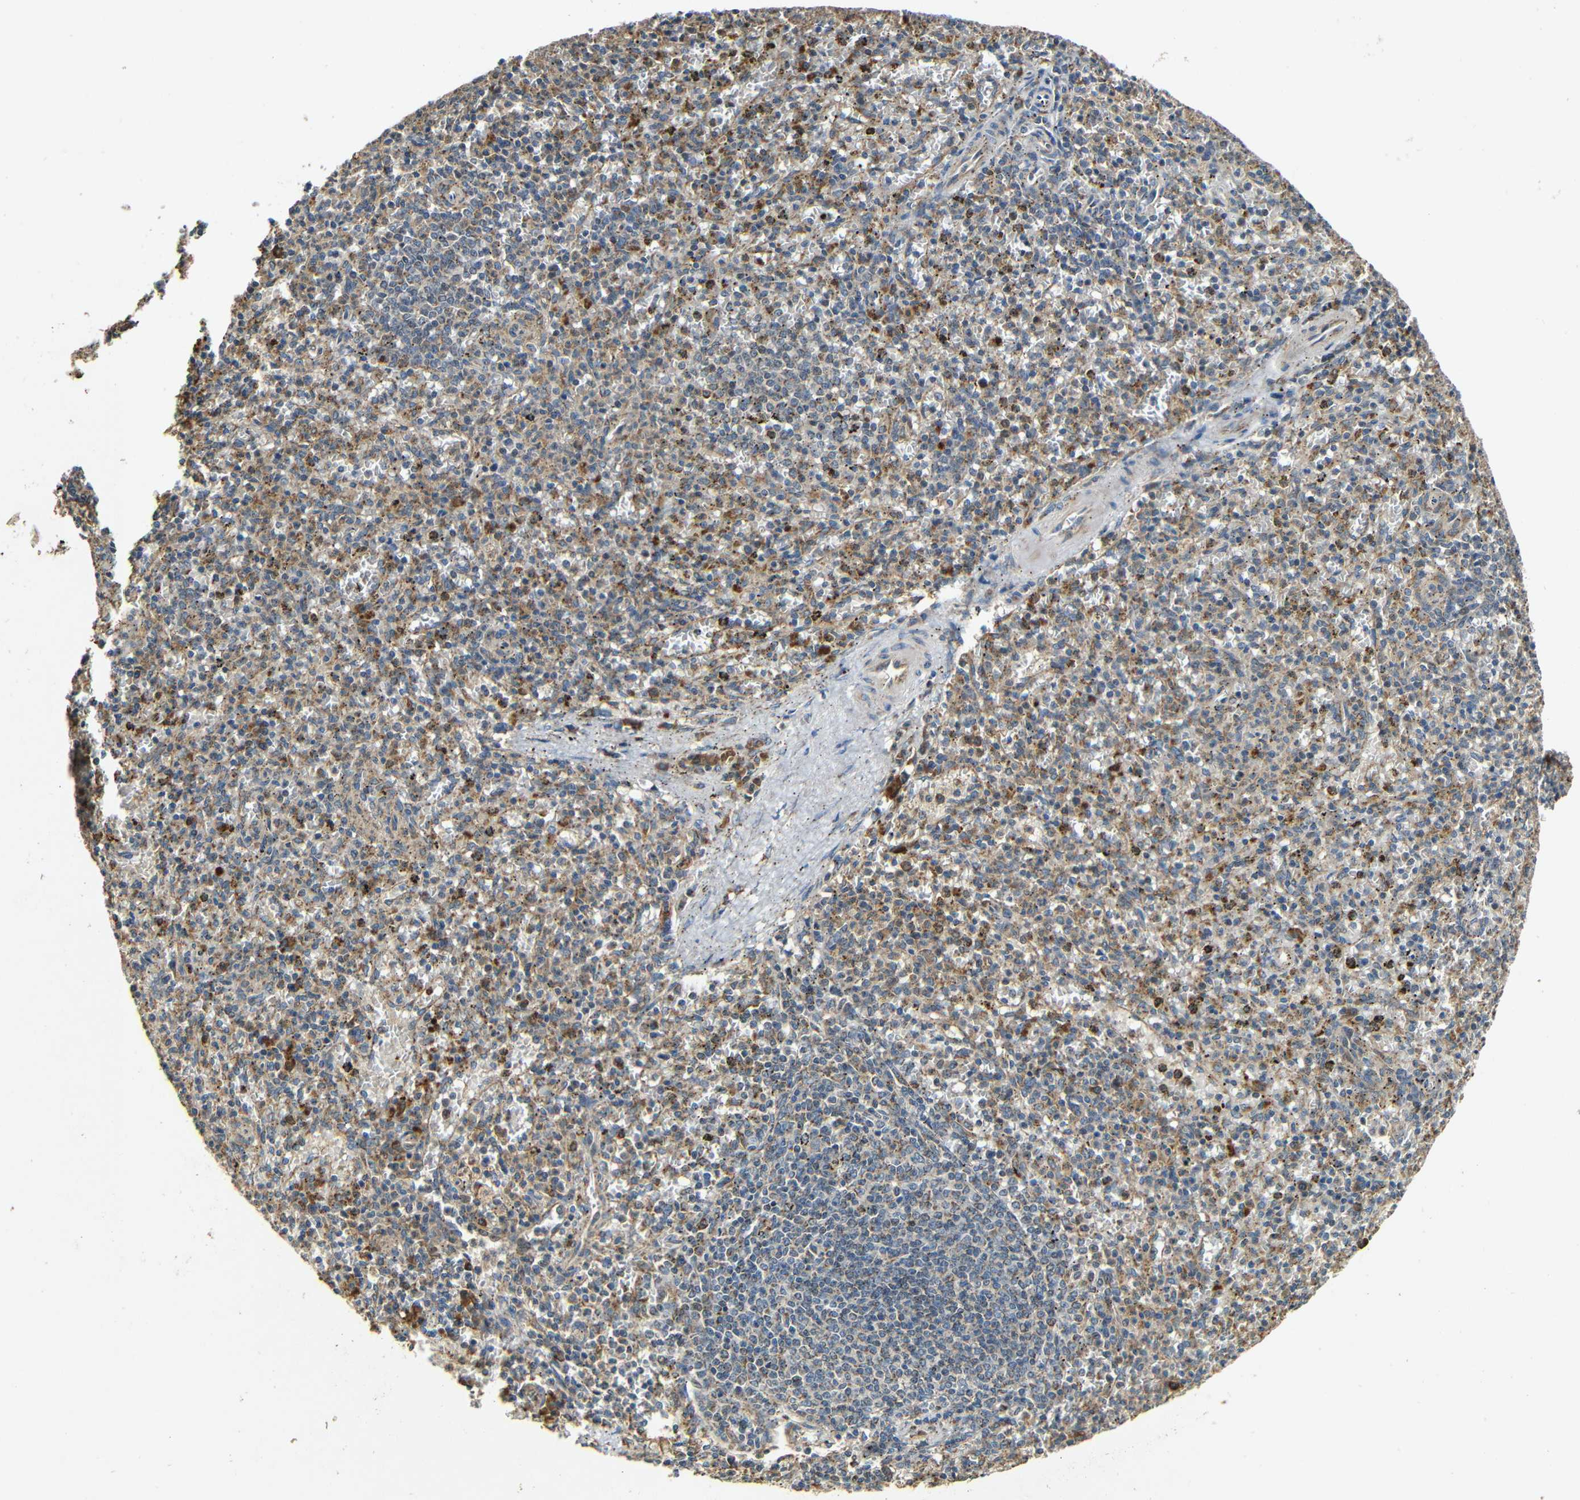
{"staining": {"intensity": "moderate", "quantity": ">75%", "location": "cytoplasmic/membranous"}, "tissue": "spleen", "cell_type": "Cells in red pulp", "image_type": "normal", "snomed": [{"axis": "morphology", "description": "Normal tissue, NOS"}, {"axis": "topography", "description": "Spleen"}], "caption": "Brown immunohistochemical staining in benign human spleen exhibits moderate cytoplasmic/membranous expression in about >75% of cells in red pulp.", "gene": "KAZALD1", "patient": {"sex": "male", "age": 72}}